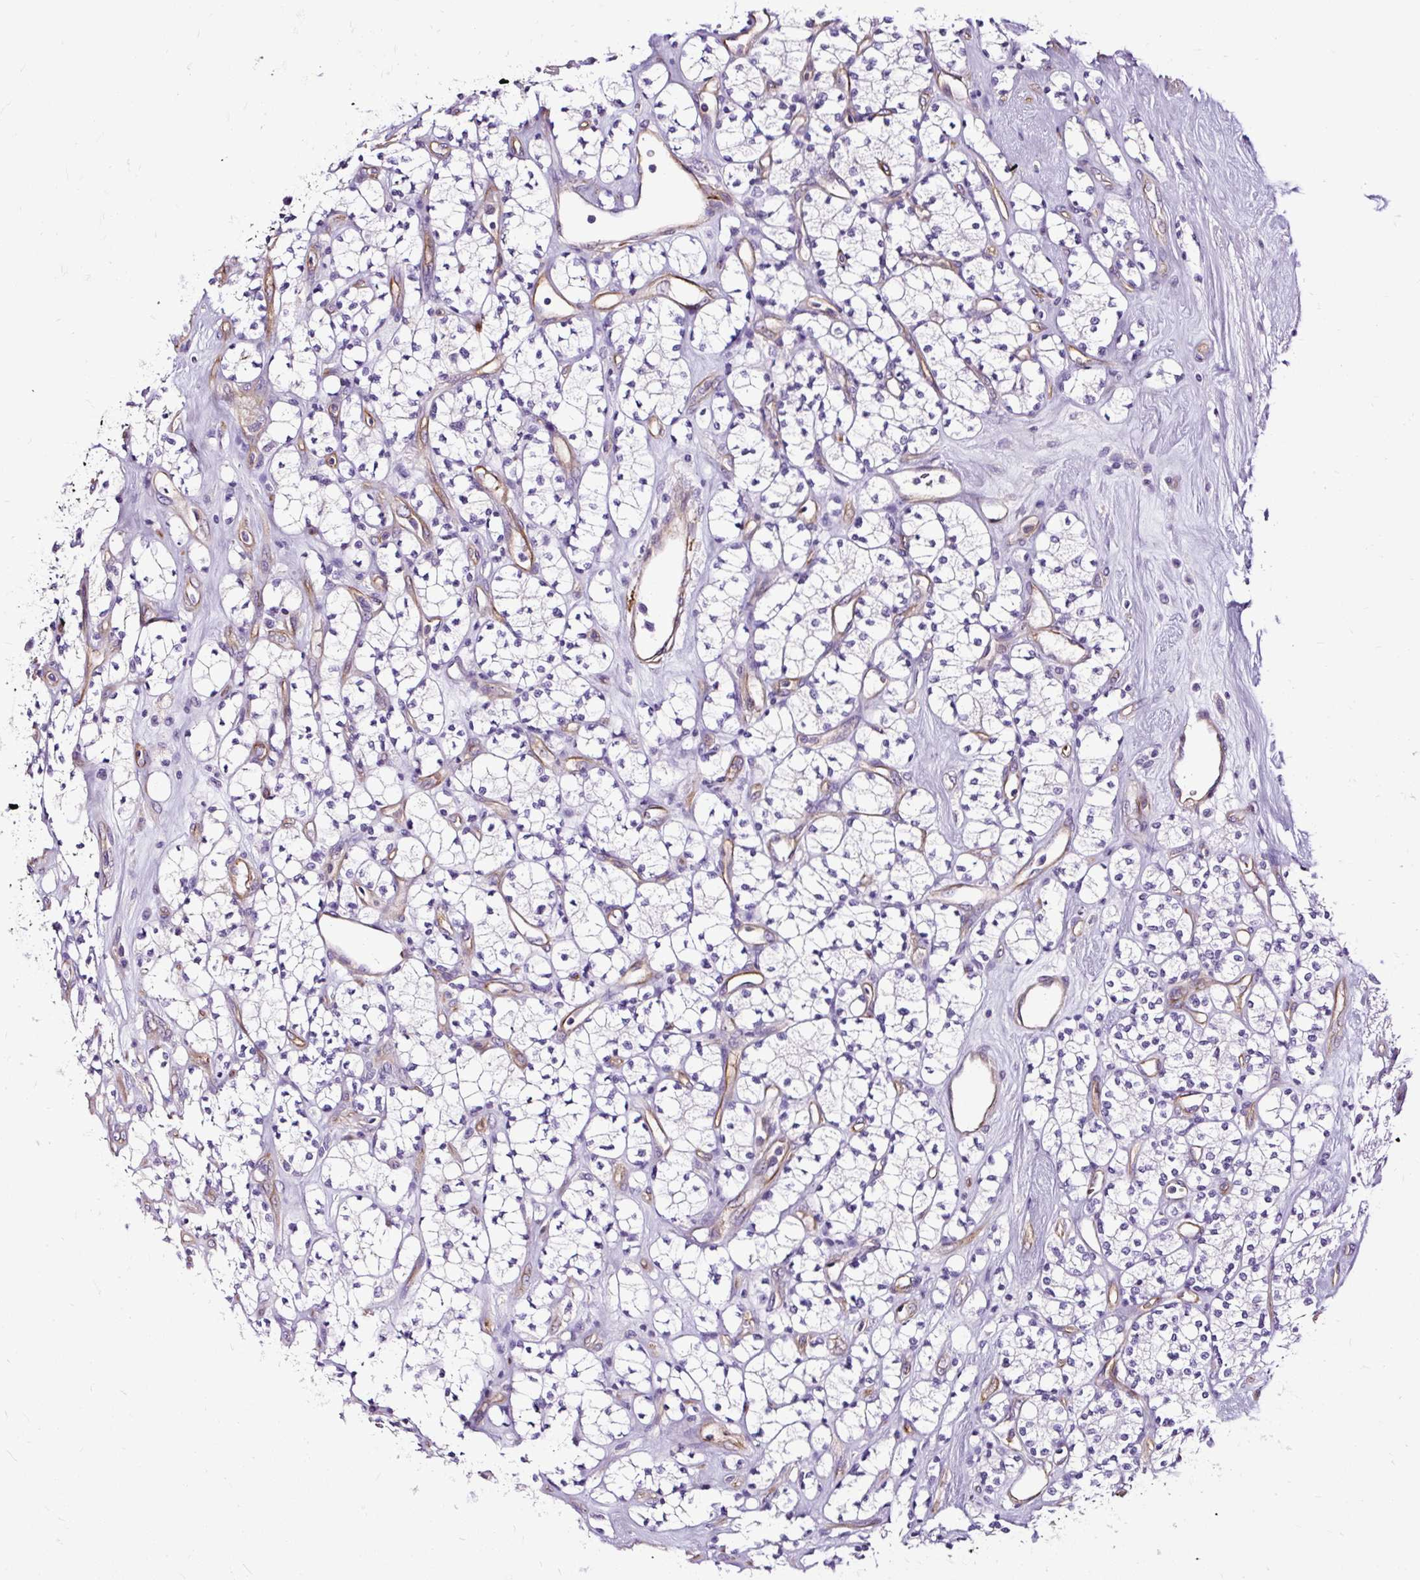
{"staining": {"intensity": "negative", "quantity": "none", "location": "none"}, "tissue": "renal cancer", "cell_type": "Tumor cells", "image_type": "cancer", "snomed": [{"axis": "morphology", "description": "Adenocarcinoma, NOS"}, {"axis": "topography", "description": "Kidney"}], "caption": "Tumor cells are negative for brown protein staining in adenocarcinoma (renal).", "gene": "SLC7A8", "patient": {"sex": "male", "age": 77}}